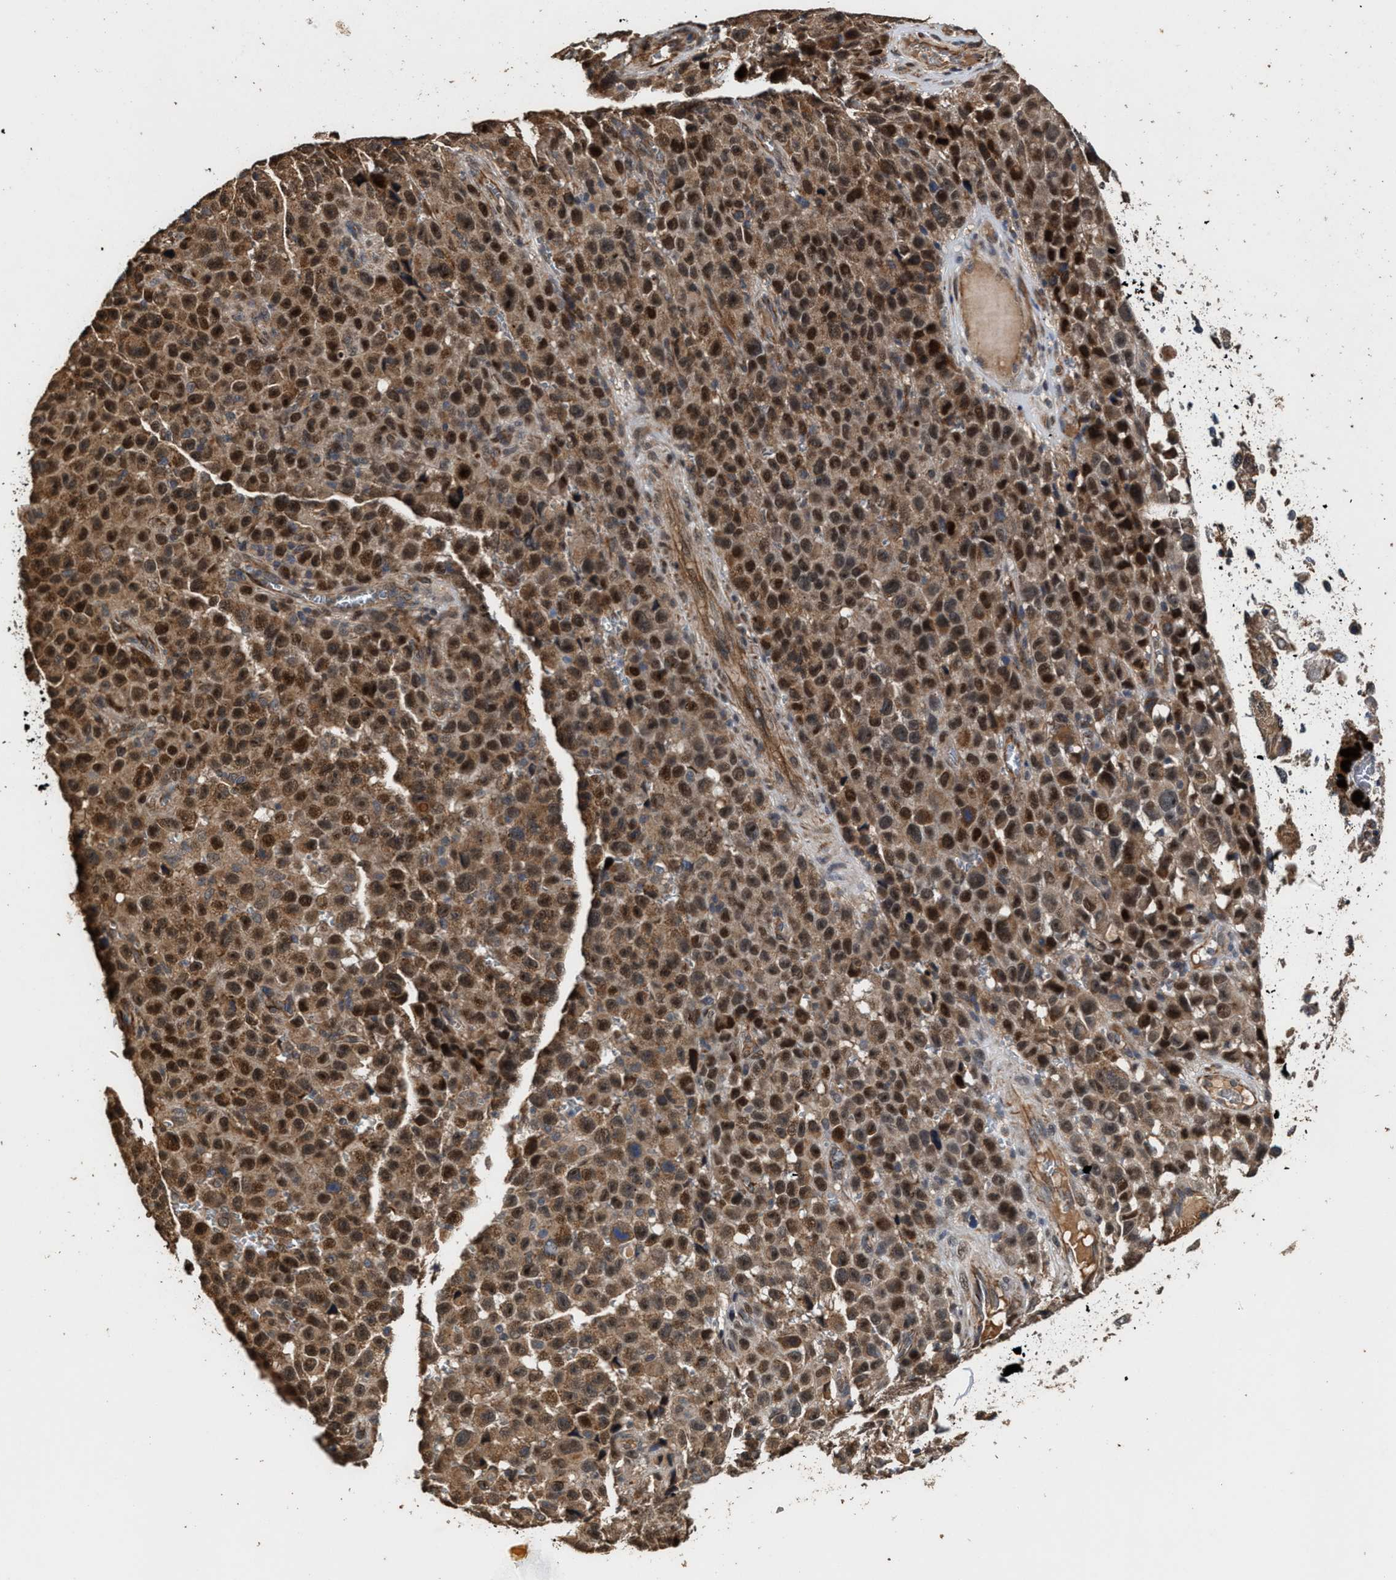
{"staining": {"intensity": "moderate", "quantity": ">75%", "location": "cytoplasmic/membranous,nuclear"}, "tissue": "skin cancer", "cell_type": "Tumor cells", "image_type": "cancer", "snomed": [{"axis": "morphology", "description": "Squamous cell carcinoma, NOS"}, {"axis": "topography", "description": "Skin"}], "caption": "Skin cancer (squamous cell carcinoma) stained with a protein marker shows moderate staining in tumor cells.", "gene": "ZNHIT6", "patient": {"sex": "female", "age": 44}}